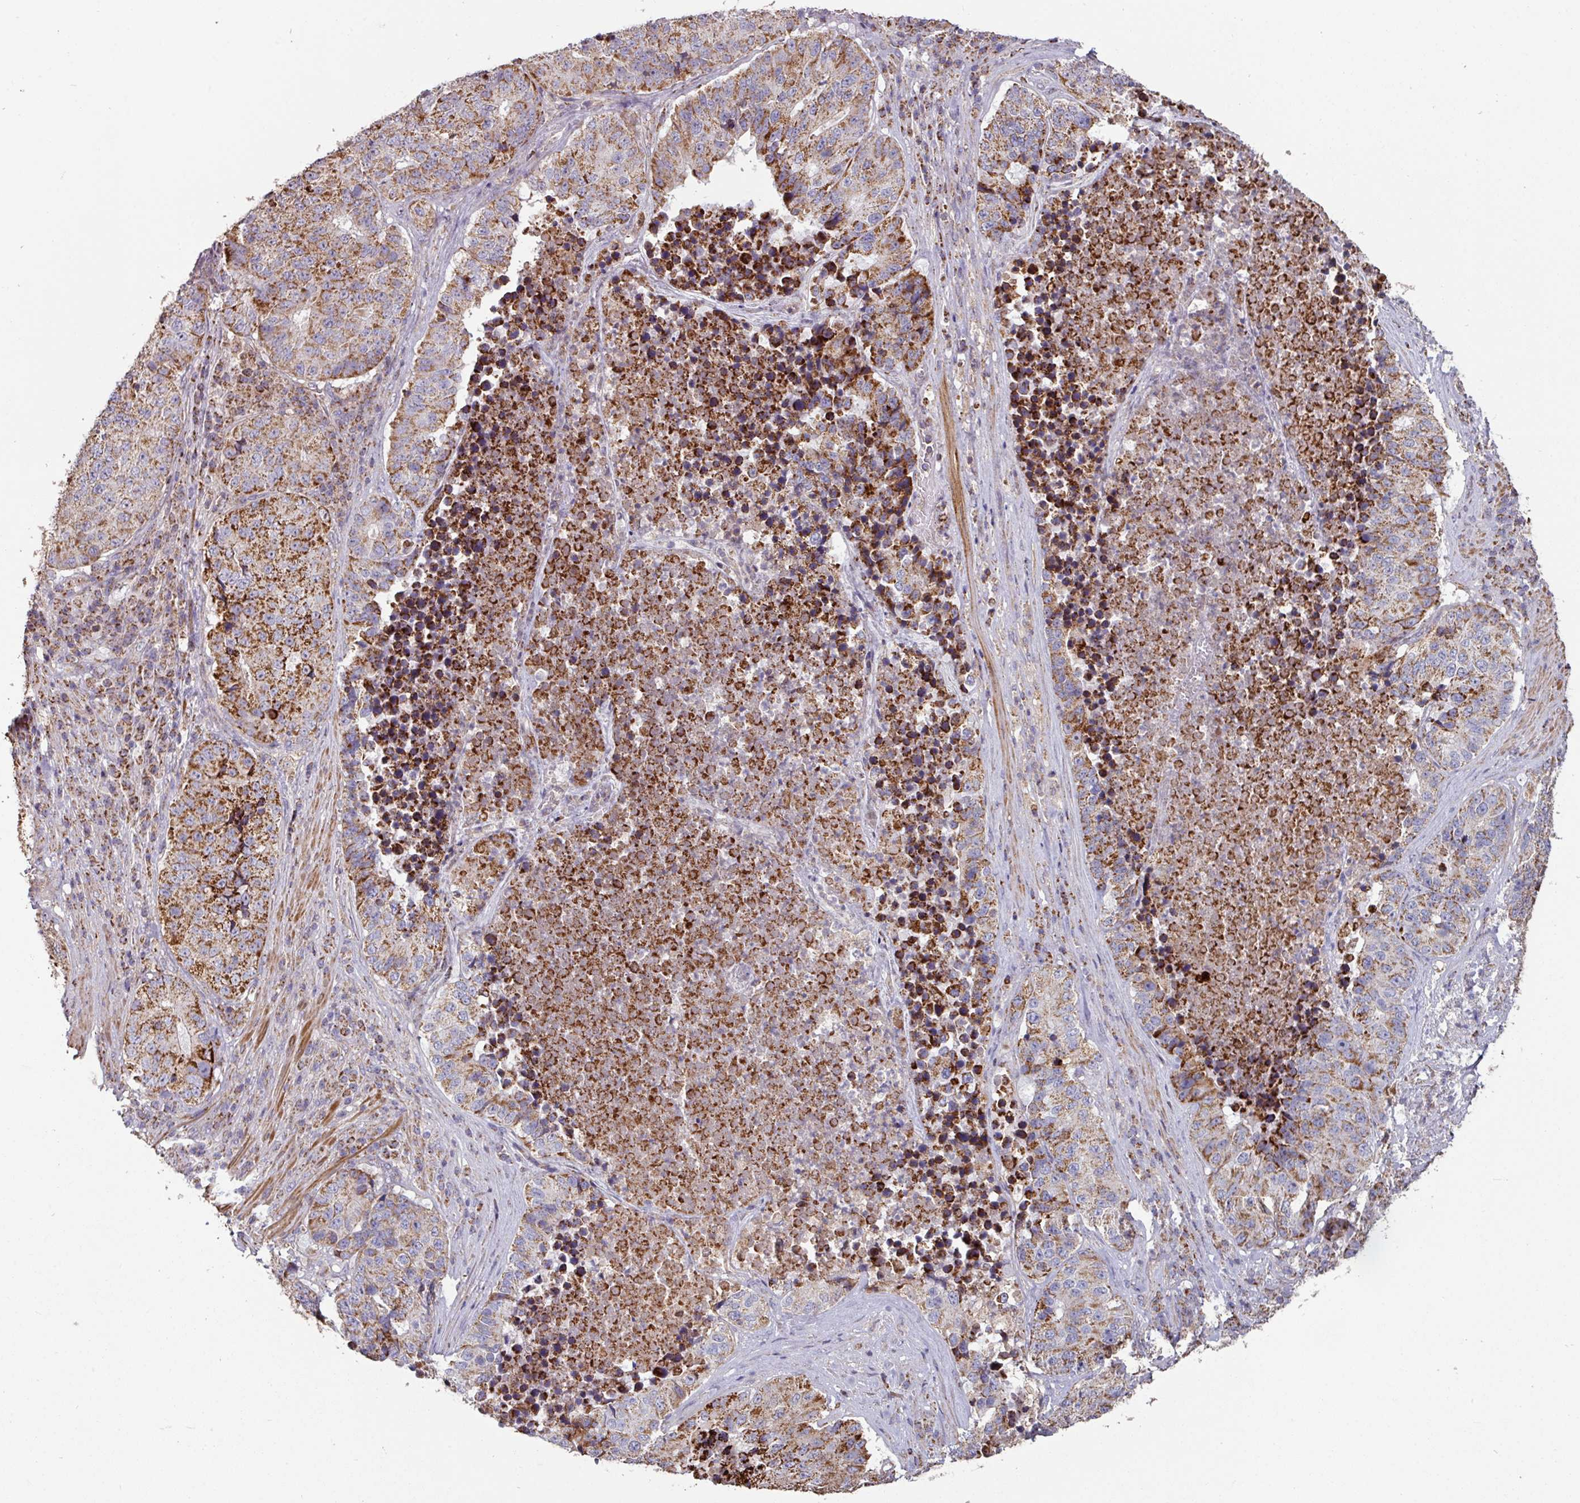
{"staining": {"intensity": "strong", "quantity": ">75%", "location": "cytoplasmic/membranous"}, "tissue": "stomach cancer", "cell_type": "Tumor cells", "image_type": "cancer", "snomed": [{"axis": "morphology", "description": "Adenocarcinoma, NOS"}, {"axis": "topography", "description": "Stomach"}], "caption": "Approximately >75% of tumor cells in stomach cancer demonstrate strong cytoplasmic/membranous protein expression as visualized by brown immunohistochemical staining.", "gene": "OR2D3", "patient": {"sex": "male", "age": 71}}